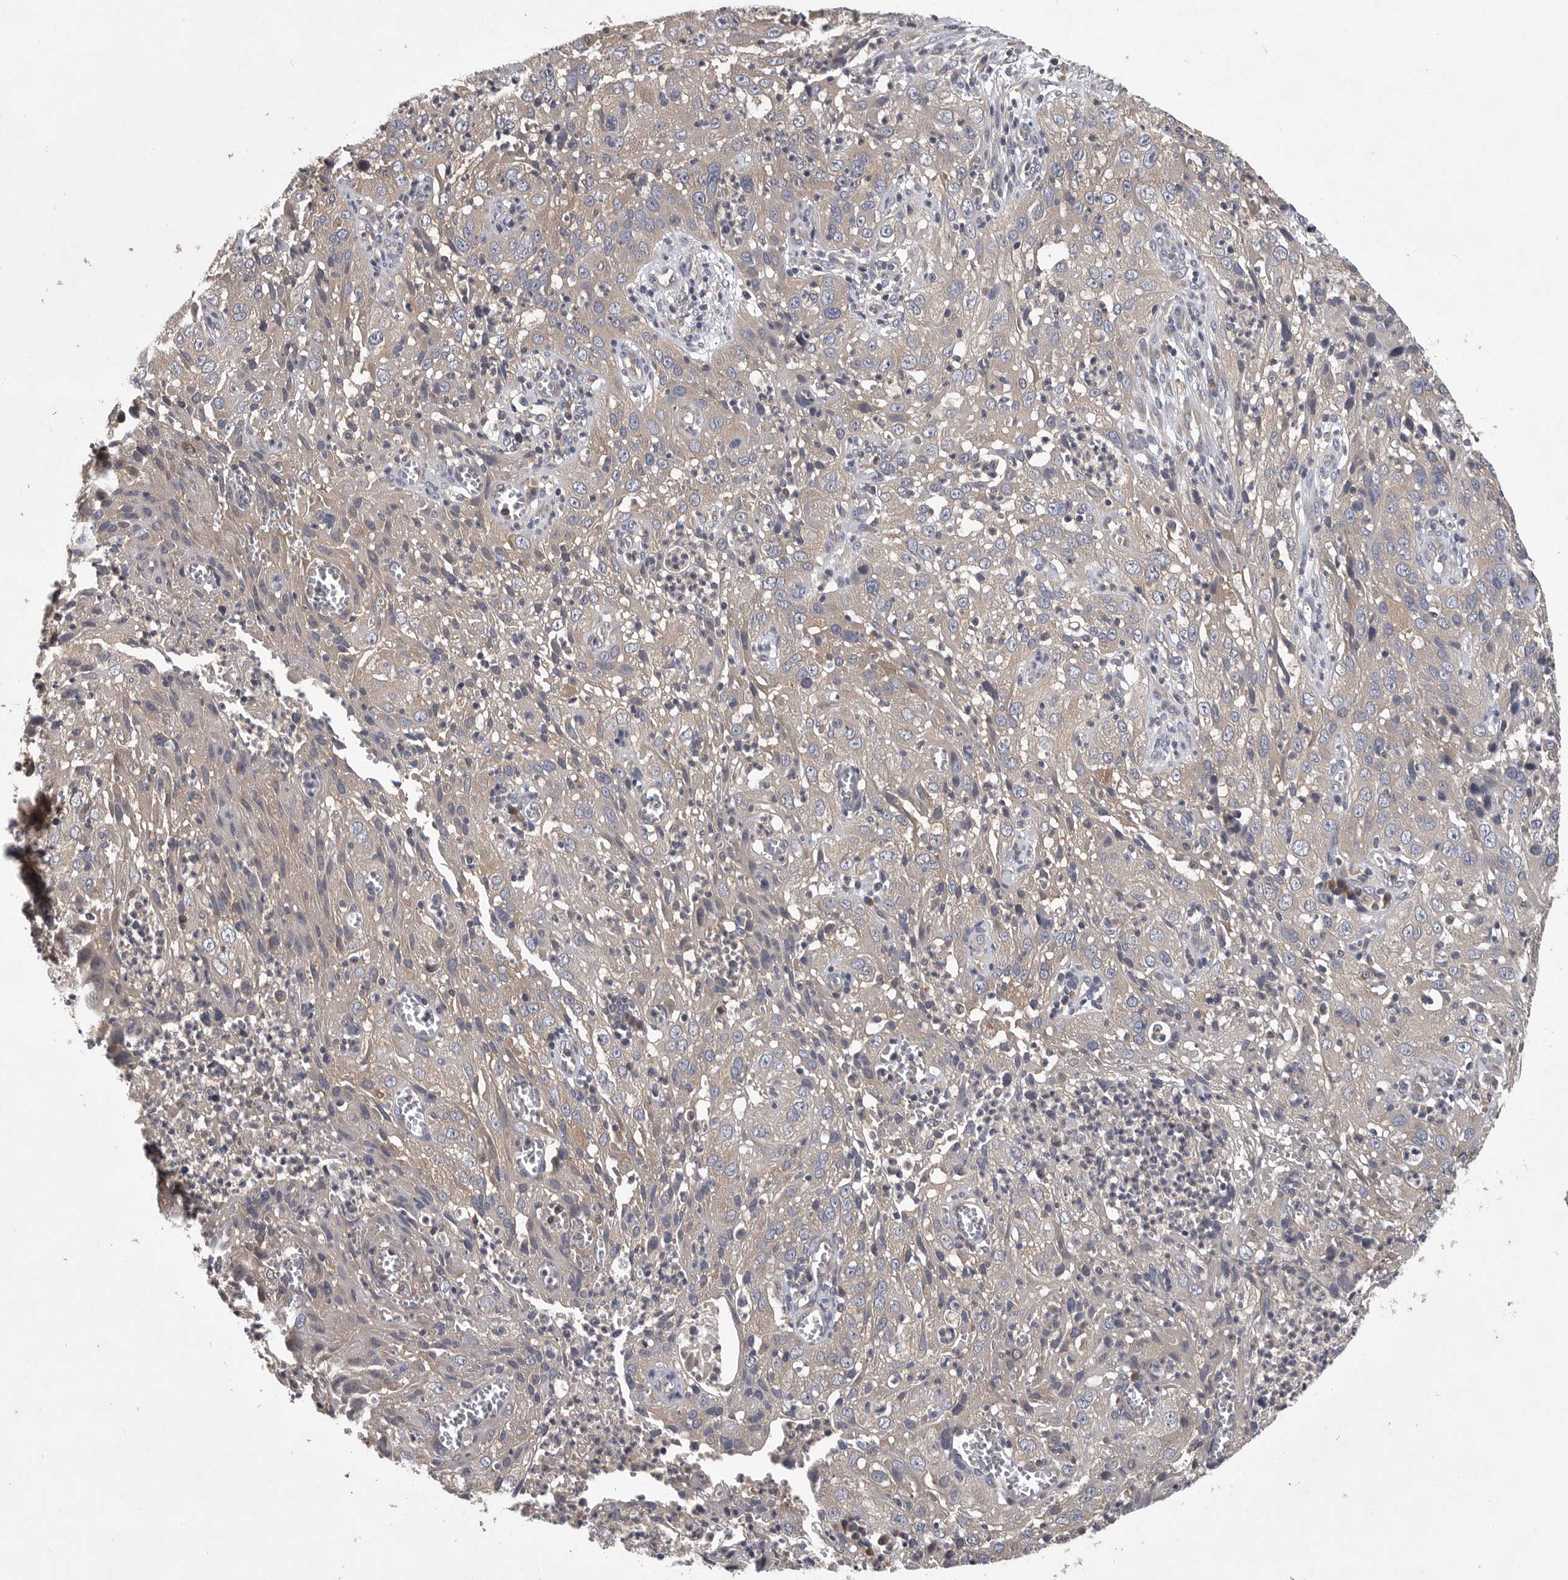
{"staining": {"intensity": "negative", "quantity": "none", "location": "none"}, "tissue": "cervical cancer", "cell_type": "Tumor cells", "image_type": "cancer", "snomed": [{"axis": "morphology", "description": "Squamous cell carcinoma, NOS"}, {"axis": "topography", "description": "Cervix"}], "caption": "This is a image of IHC staining of cervical squamous cell carcinoma, which shows no staining in tumor cells.", "gene": "OXR1", "patient": {"sex": "female", "age": 32}}